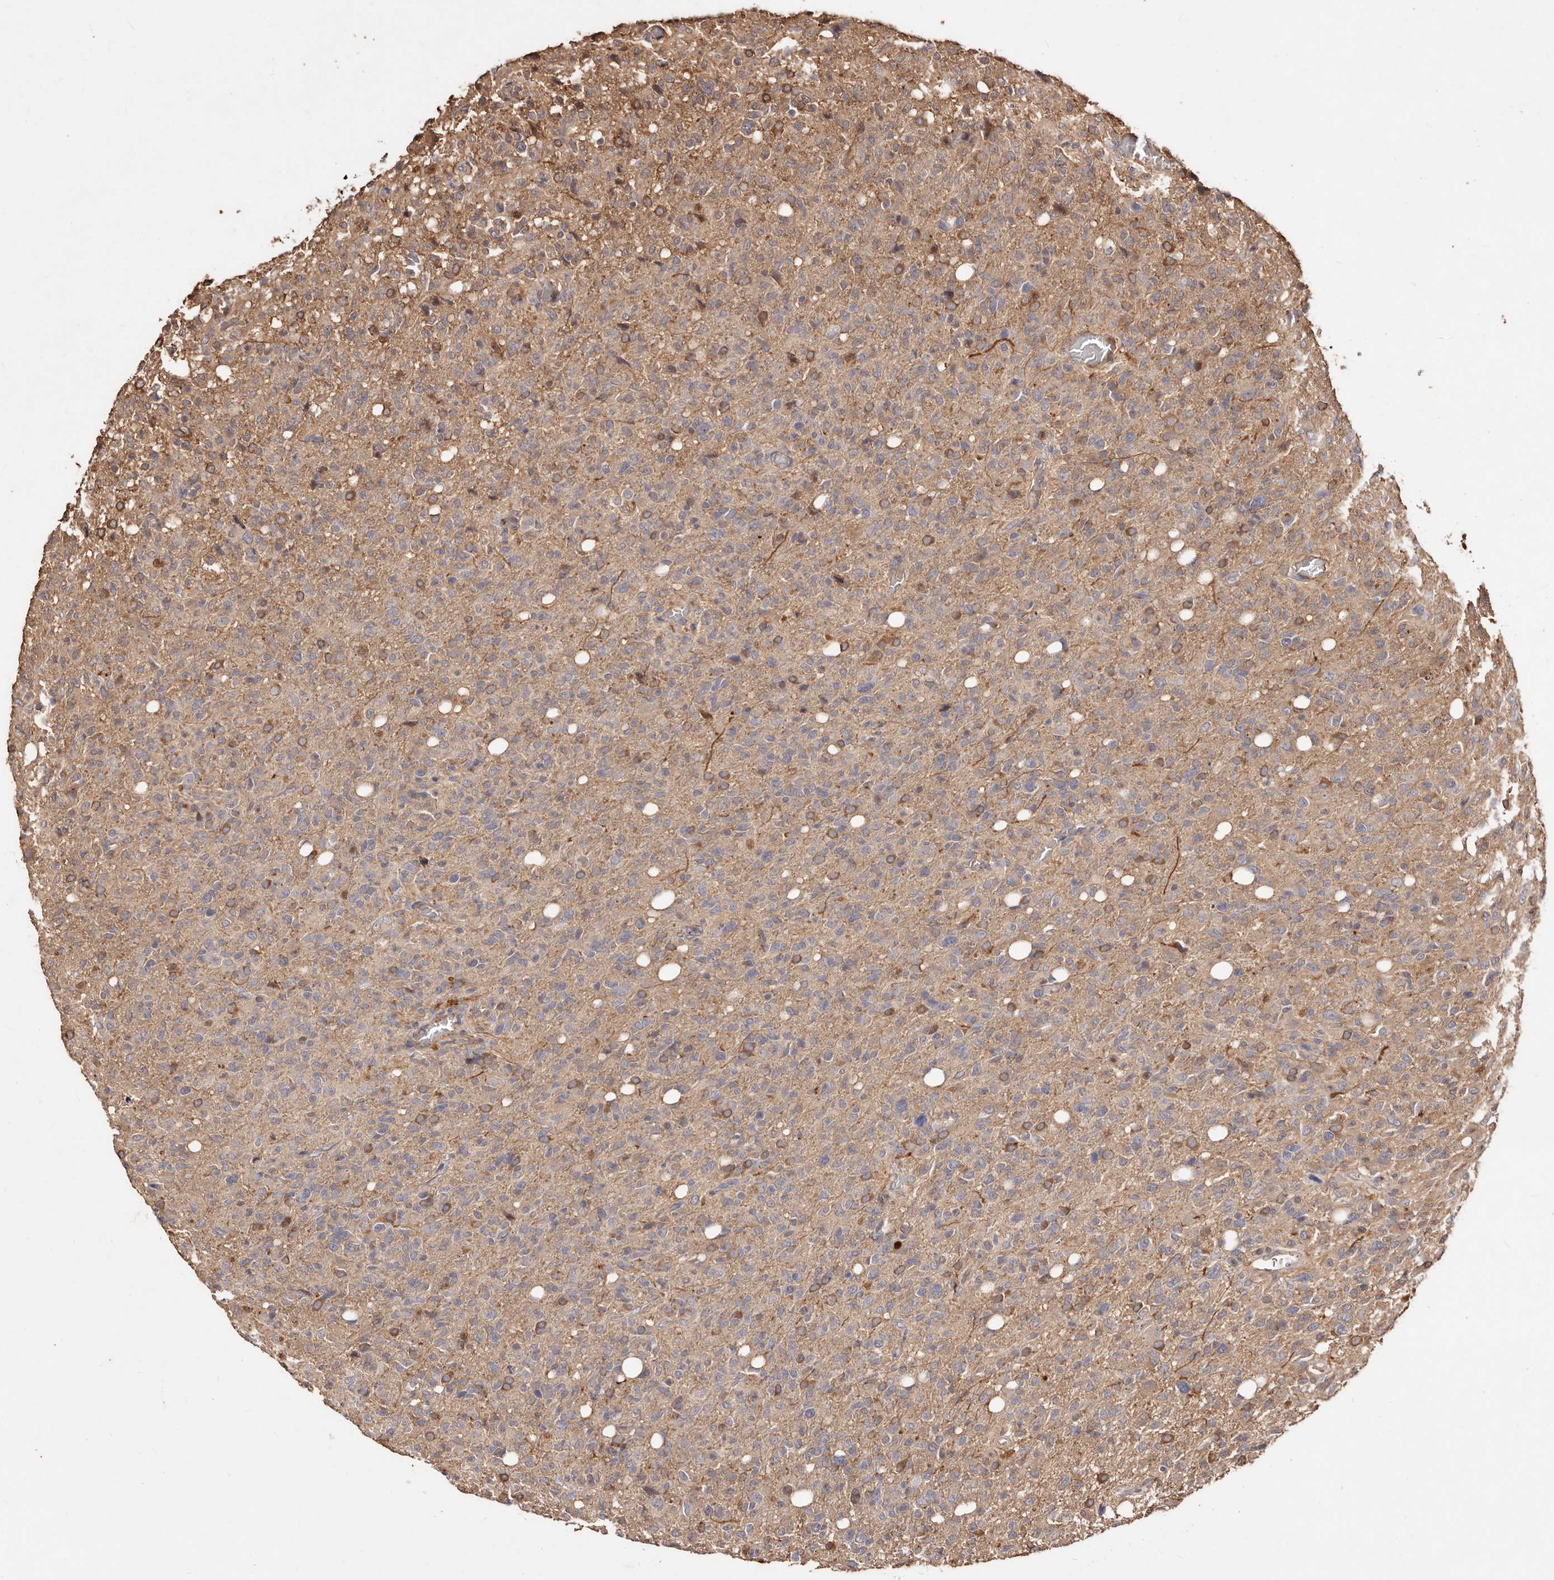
{"staining": {"intensity": "negative", "quantity": "none", "location": "none"}, "tissue": "glioma", "cell_type": "Tumor cells", "image_type": "cancer", "snomed": [{"axis": "morphology", "description": "Glioma, malignant, High grade"}, {"axis": "topography", "description": "Brain"}], "caption": "Tumor cells are negative for brown protein staining in high-grade glioma (malignant).", "gene": "CCL14", "patient": {"sex": "female", "age": 57}}